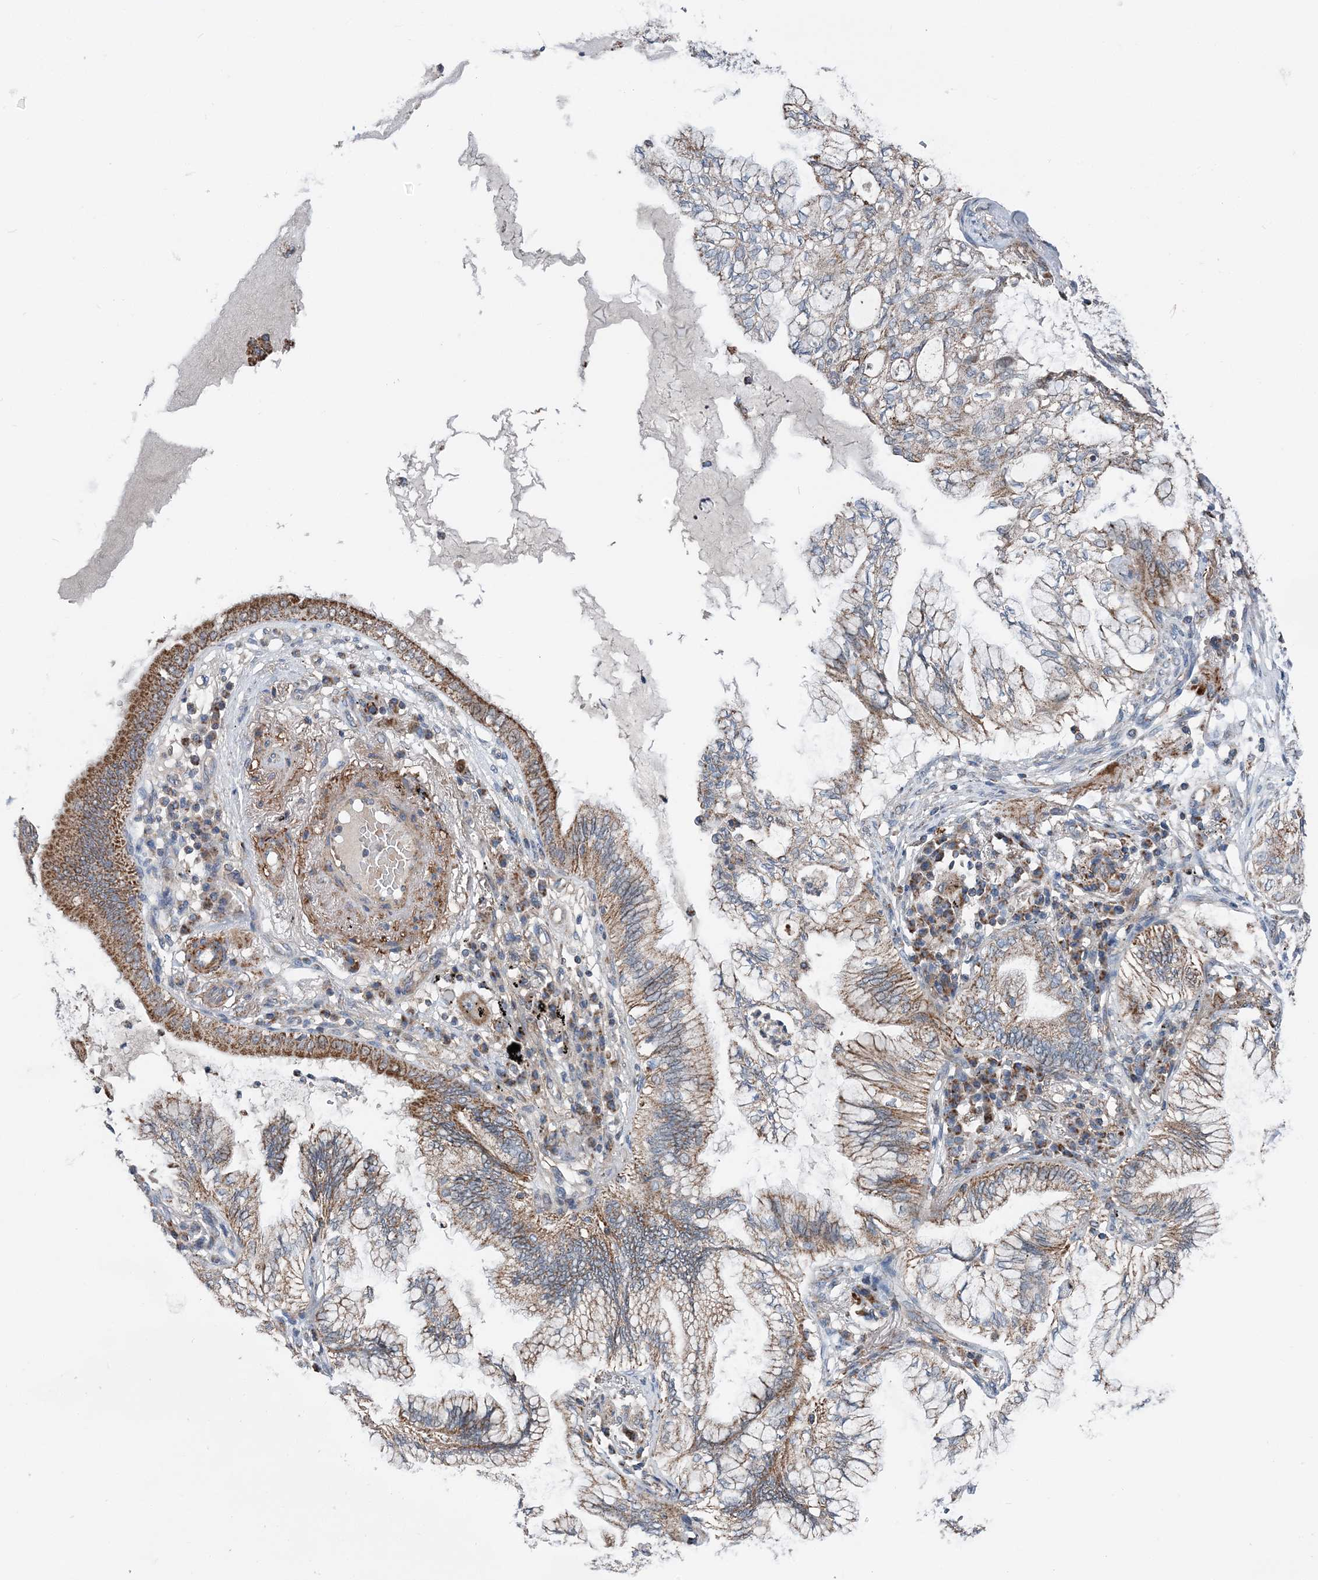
{"staining": {"intensity": "moderate", "quantity": ">75%", "location": "cytoplasmic/membranous"}, "tissue": "lung cancer", "cell_type": "Tumor cells", "image_type": "cancer", "snomed": [{"axis": "morphology", "description": "Normal tissue, NOS"}, {"axis": "morphology", "description": "Adenocarcinoma, NOS"}, {"axis": "topography", "description": "Bronchus"}, {"axis": "topography", "description": "Lung"}], "caption": "A medium amount of moderate cytoplasmic/membranous positivity is seen in approximately >75% of tumor cells in lung cancer tissue.", "gene": "SPRY2", "patient": {"sex": "female", "age": 70}}